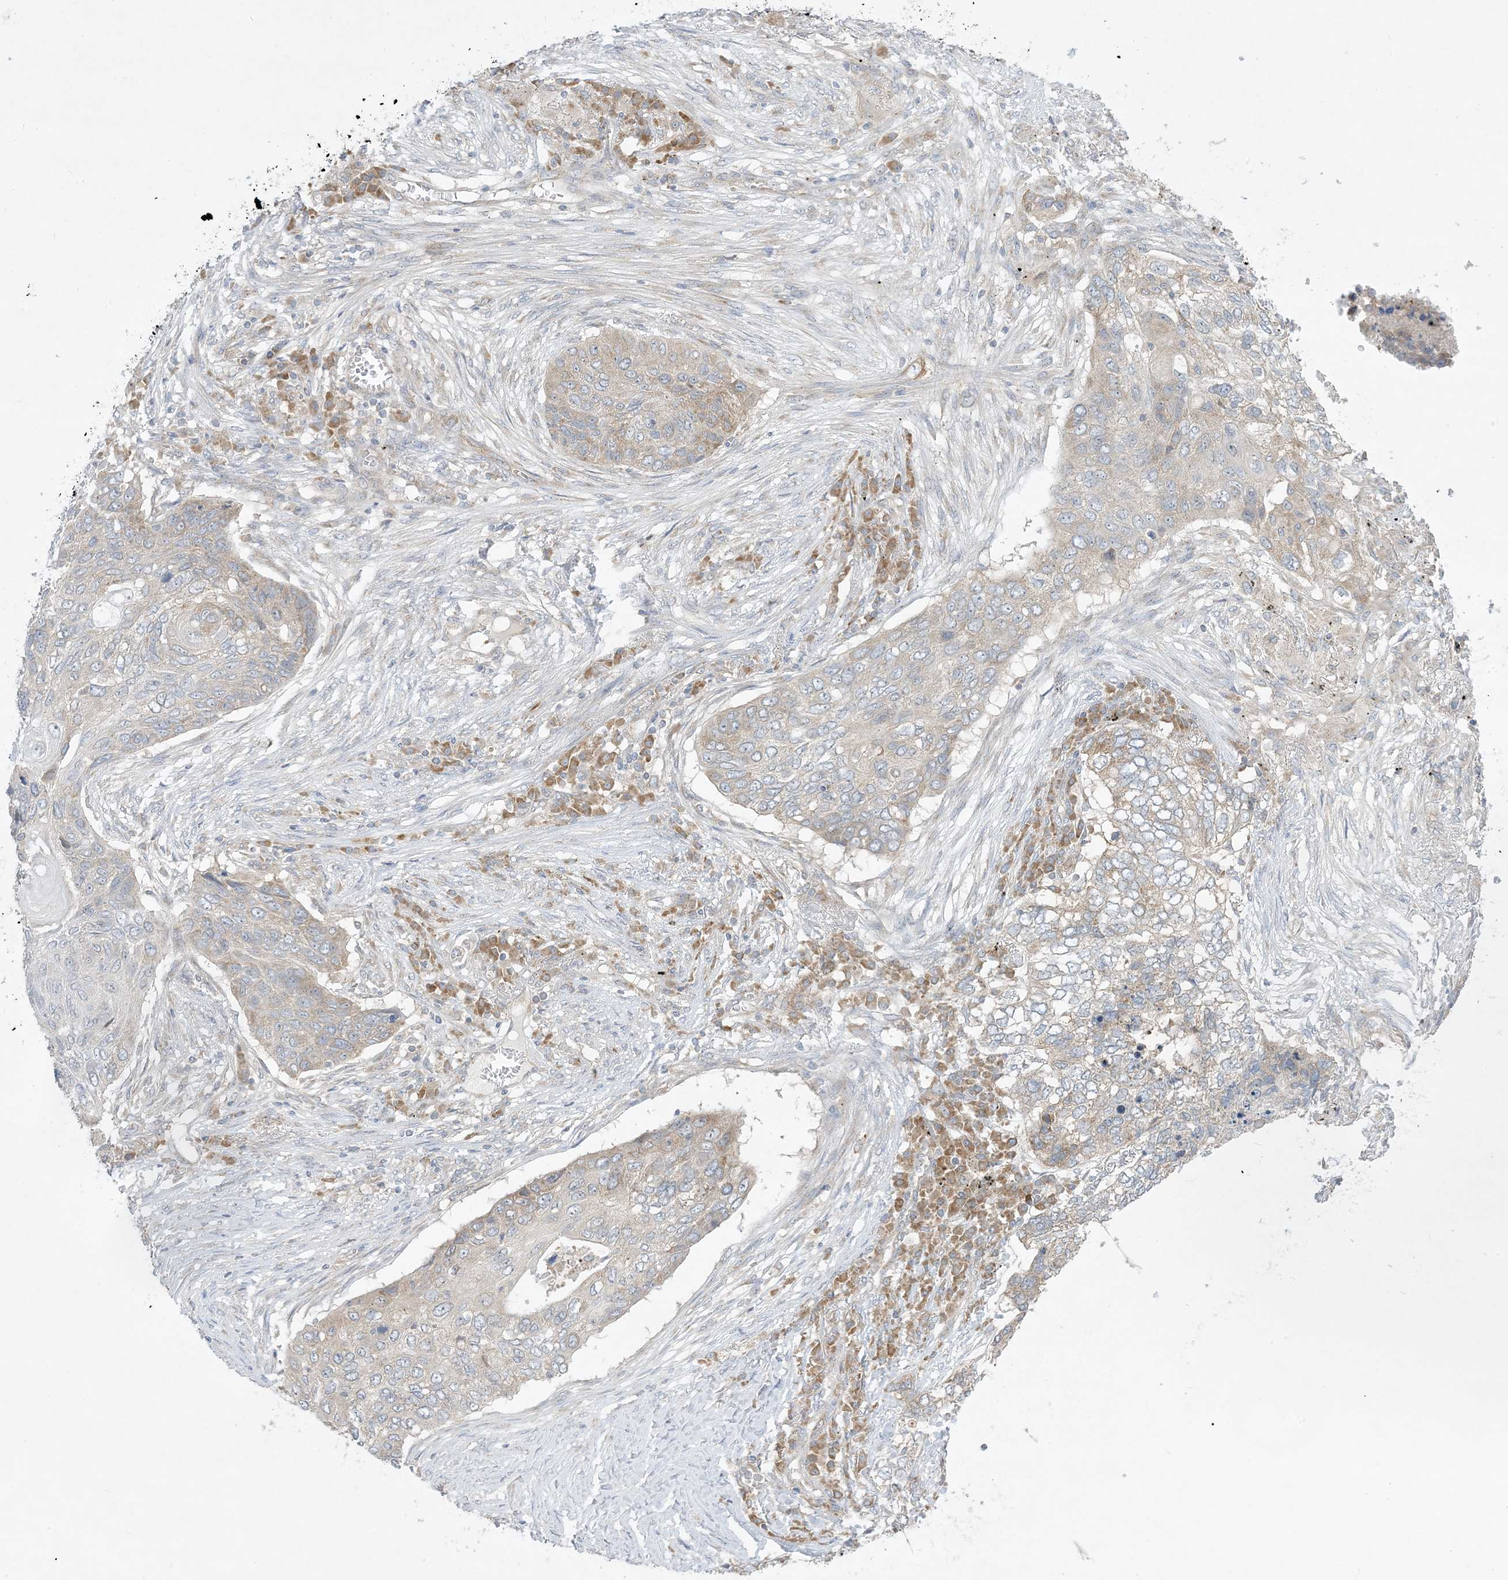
{"staining": {"intensity": "weak", "quantity": "<25%", "location": "cytoplasmic/membranous"}, "tissue": "lung cancer", "cell_type": "Tumor cells", "image_type": "cancer", "snomed": [{"axis": "morphology", "description": "Squamous cell carcinoma, NOS"}, {"axis": "topography", "description": "Lung"}], "caption": "DAB immunohistochemical staining of human lung squamous cell carcinoma demonstrates no significant staining in tumor cells.", "gene": "RPP40", "patient": {"sex": "female", "age": 63}}